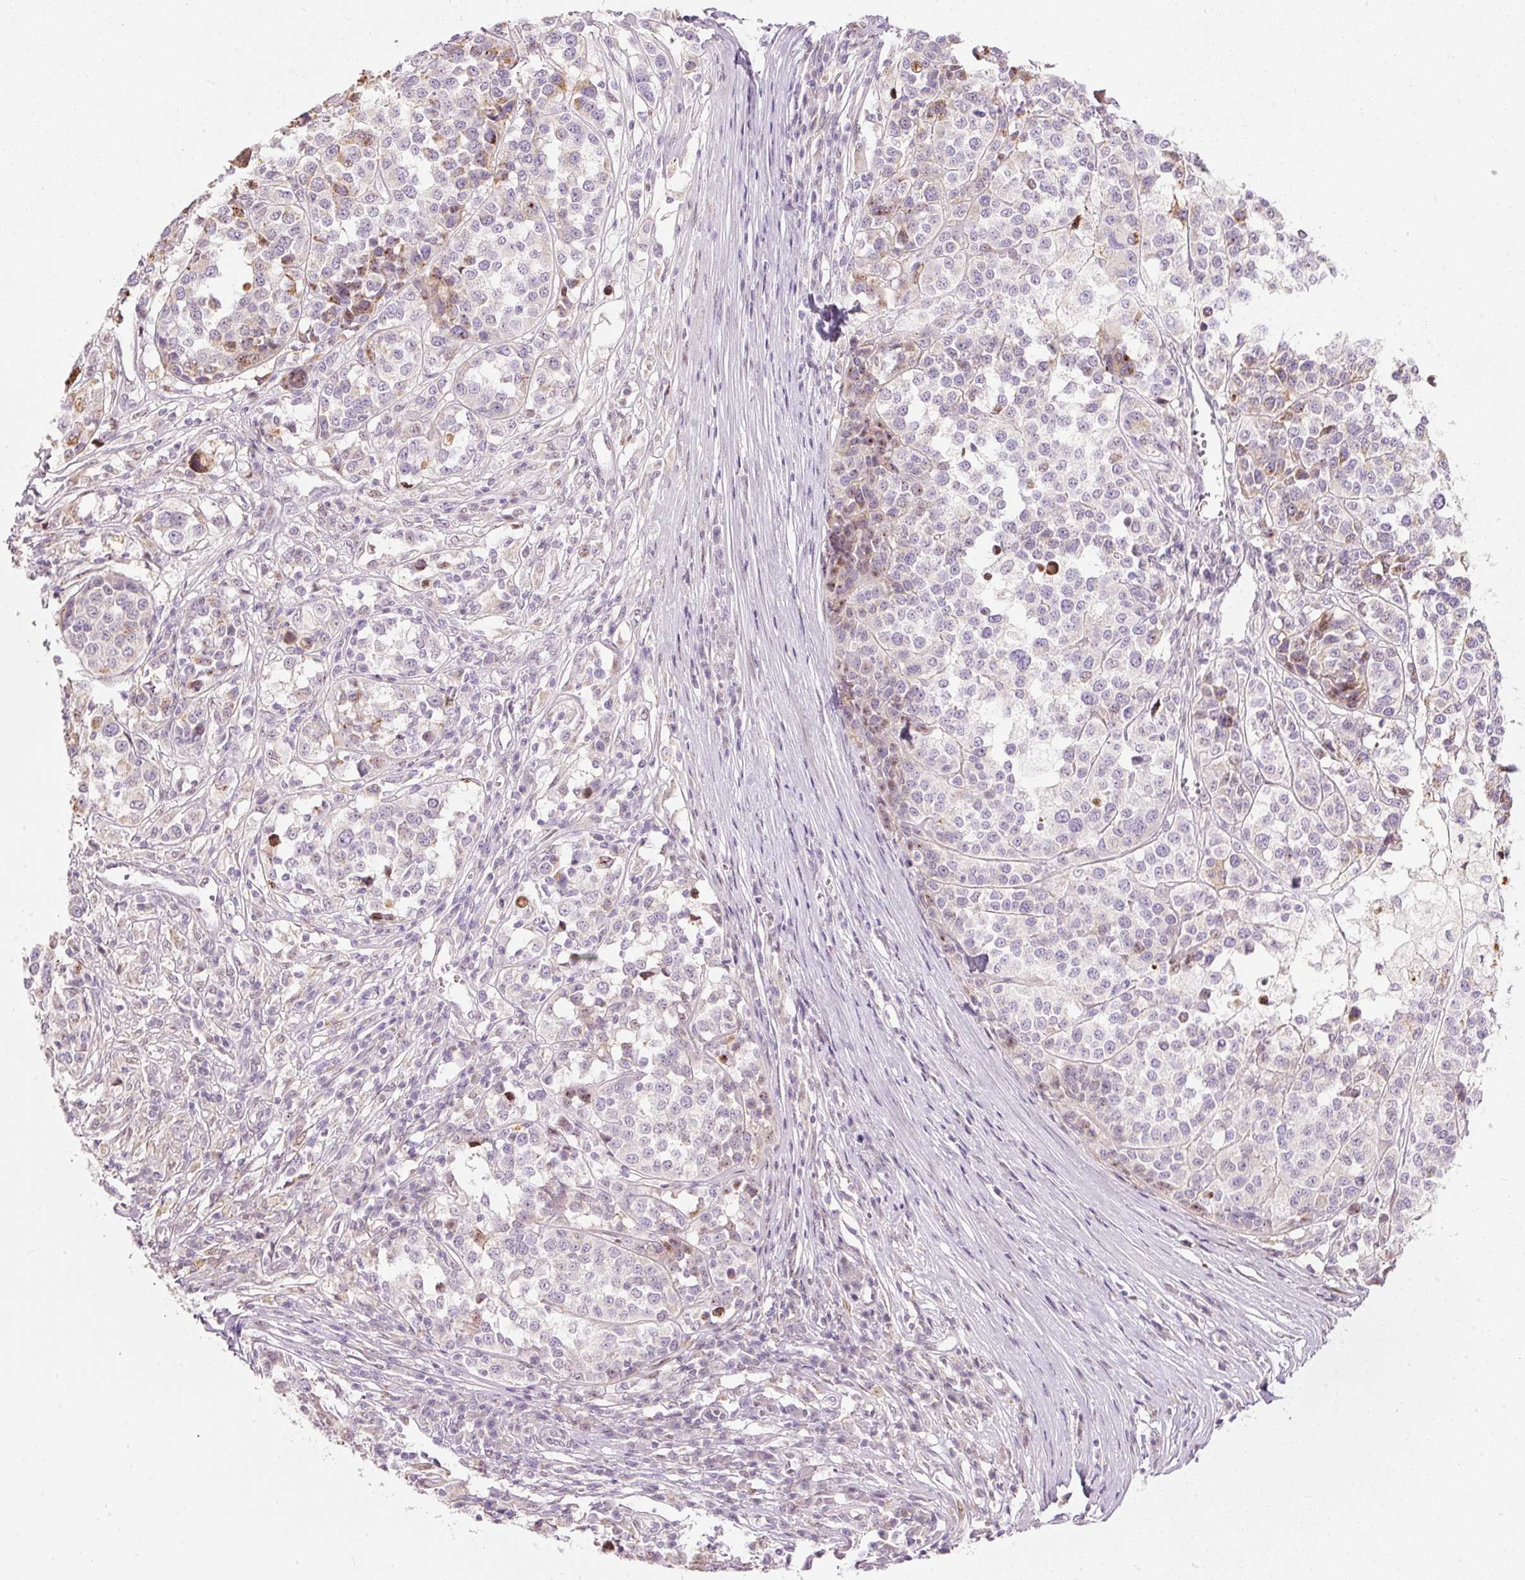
{"staining": {"intensity": "moderate", "quantity": "<25%", "location": "cytoplasmic/membranous"}, "tissue": "melanoma", "cell_type": "Tumor cells", "image_type": "cancer", "snomed": [{"axis": "morphology", "description": "Malignant melanoma, Metastatic site"}, {"axis": "topography", "description": "Lymph node"}], "caption": "Malignant melanoma (metastatic site) stained with DAB immunohistochemistry displays low levels of moderate cytoplasmic/membranous staining in approximately <25% of tumor cells. (Stains: DAB in brown, nuclei in blue, Microscopy: brightfield microscopy at high magnification).", "gene": "RNF39", "patient": {"sex": "male", "age": 44}}